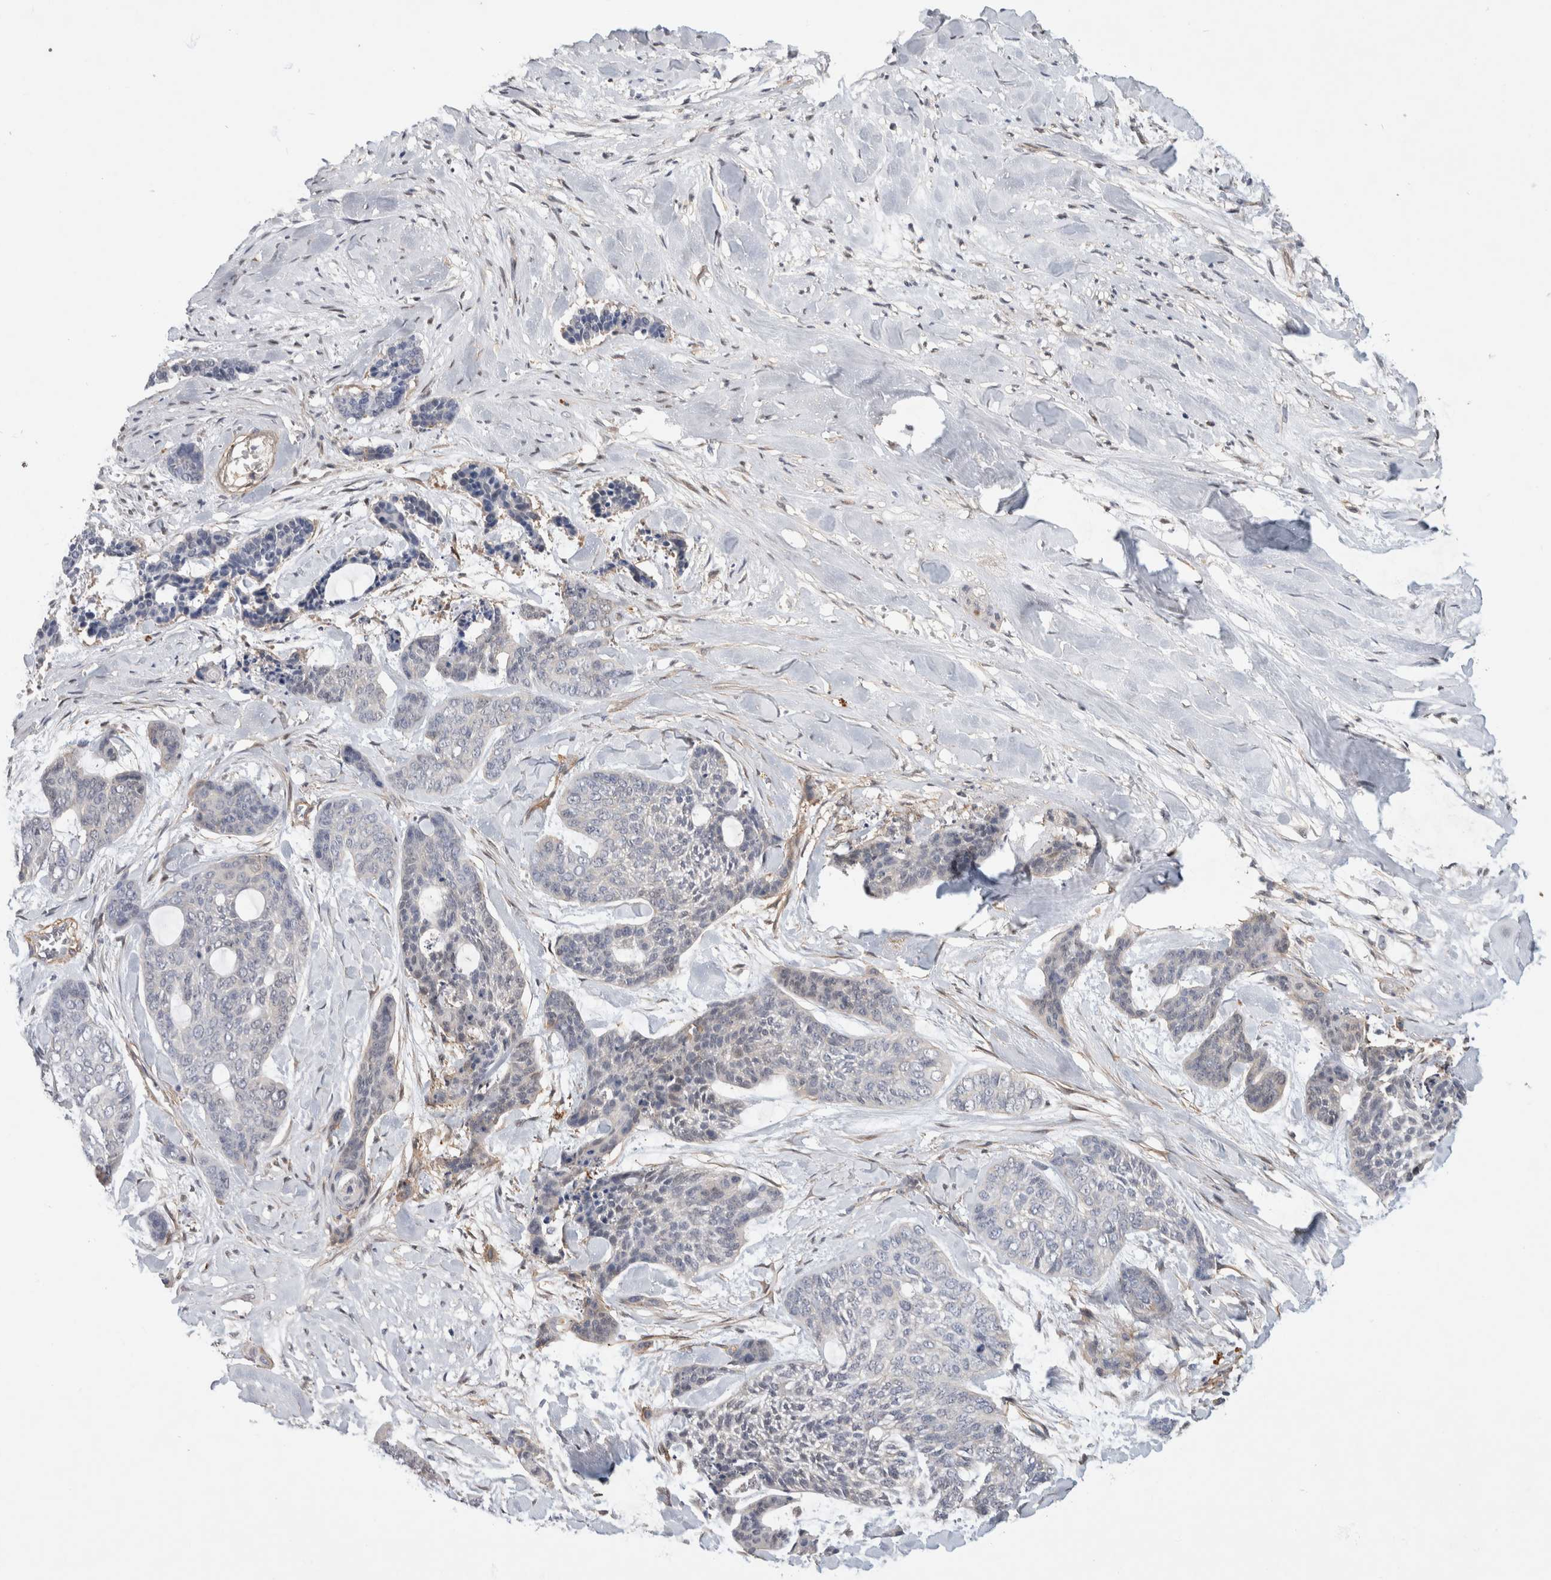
{"staining": {"intensity": "negative", "quantity": "none", "location": "none"}, "tissue": "skin cancer", "cell_type": "Tumor cells", "image_type": "cancer", "snomed": [{"axis": "morphology", "description": "Basal cell carcinoma"}, {"axis": "topography", "description": "Skin"}], "caption": "Tumor cells are negative for brown protein staining in skin cancer (basal cell carcinoma). (Immunohistochemistry, brightfield microscopy, high magnification).", "gene": "PGM1", "patient": {"sex": "female", "age": 64}}